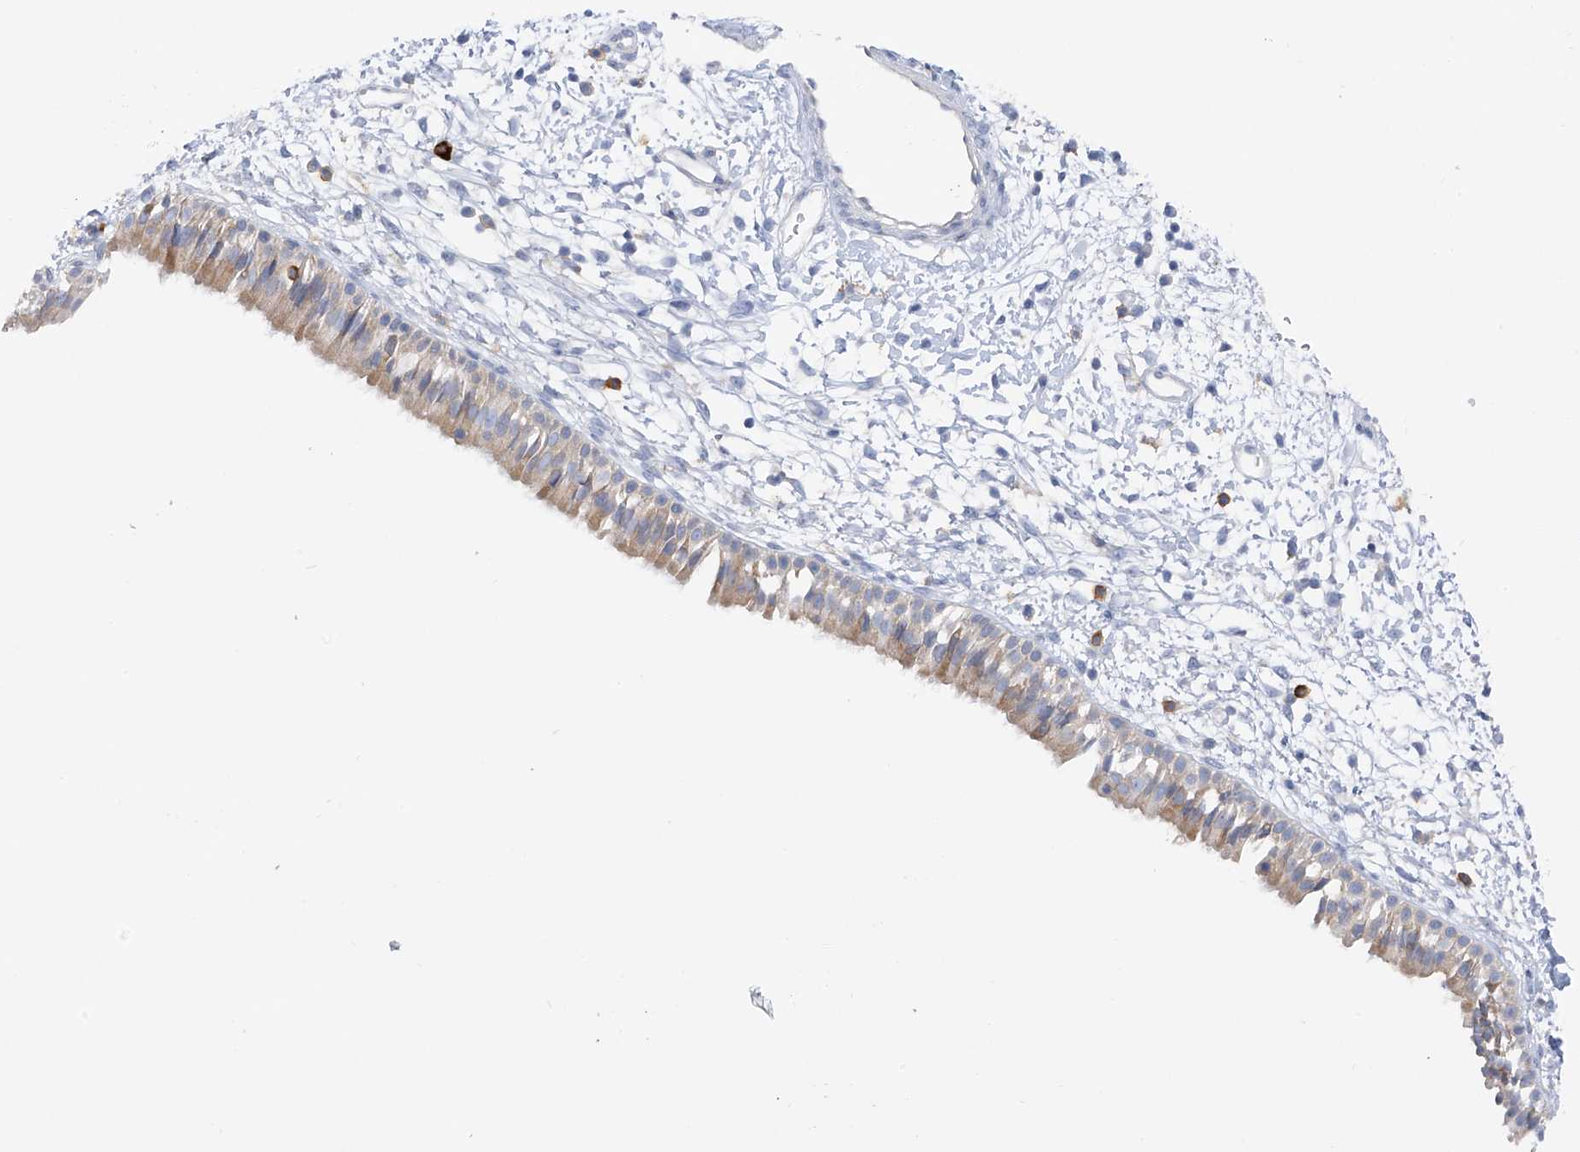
{"staining": {"intensity": "weak", "quantity": "25%-75%", "location": "cytoplasmic/membranous"}, "tissue": "nasopharynx", "cell_type": "Respiratory epithelial cells", "image_type": "normal", "snomed": [{"axis": "morphology", "description": "Normal tissue, NOS"}, {"axis": "topography", "description": "Nasopharynx"}], "caption": "Weak cytoplasmic/membranous positivity for a protein is present in about 25%-75% of respiratory epithelial cells of normal nasopharynx using immunohistochemistry.", "gene": "POMGNT2", "patient": {"sex": "male", "age": 22}}